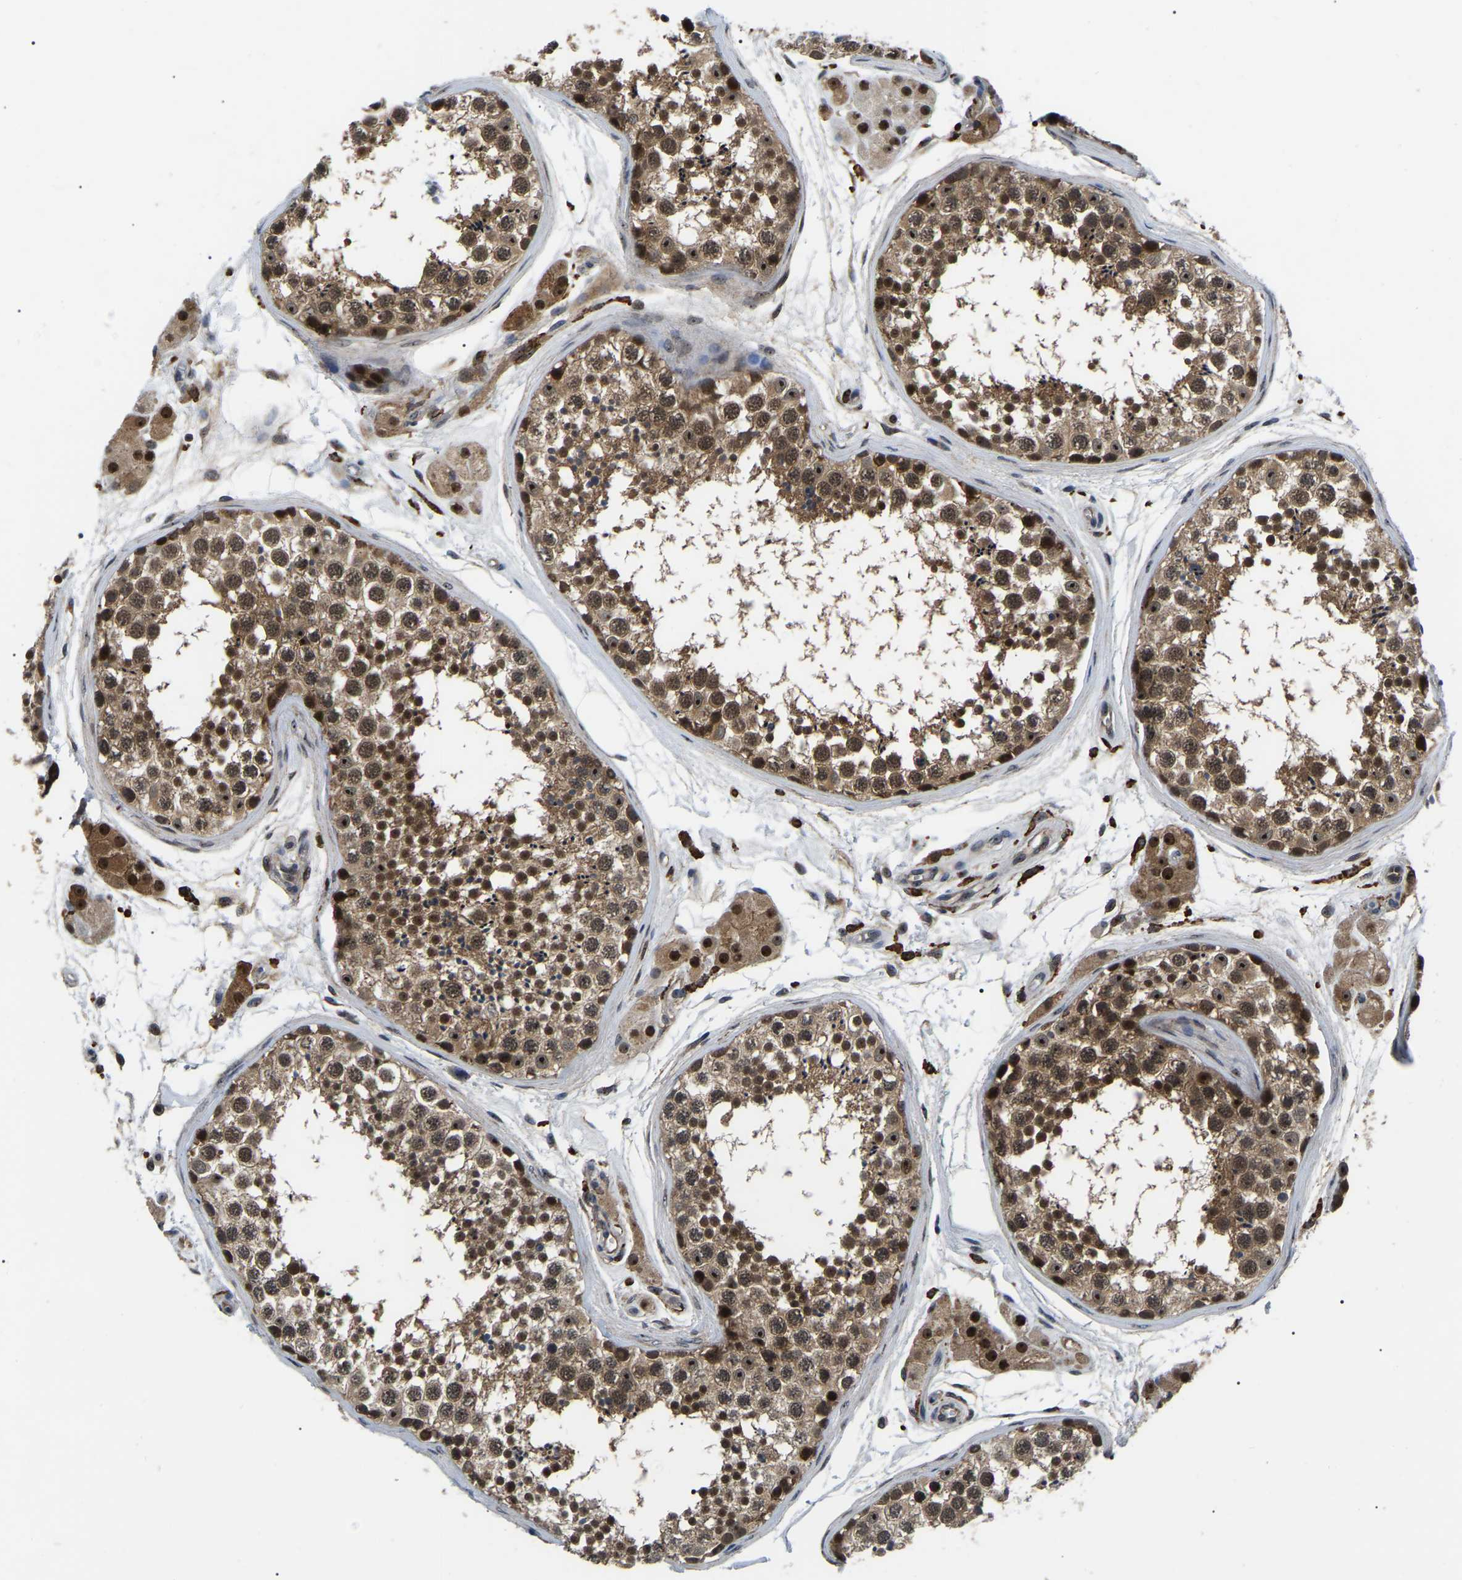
{"staining": {"intensity": "moderate", "quantity": ">75%", "location": "cytoplasmic/membranous,nuclear"}, "tissue": "testis", "cell_type": "Cells in seminiferous ducts", "image_type": "normal", "snomed": [{"axis": "morphology", "description": "Normal tissue, NOS"}, {"axis": "topography", "description": "Testis"}], "caption": "Protein expression analysis of unremarkable human testis reveals moderate cytoplasmic/membranous,nuclear expression in about >75% of cells in seminiferous ducts.", "gene": "RRP1B", "patient": {"sex": "male", "age": 56}}